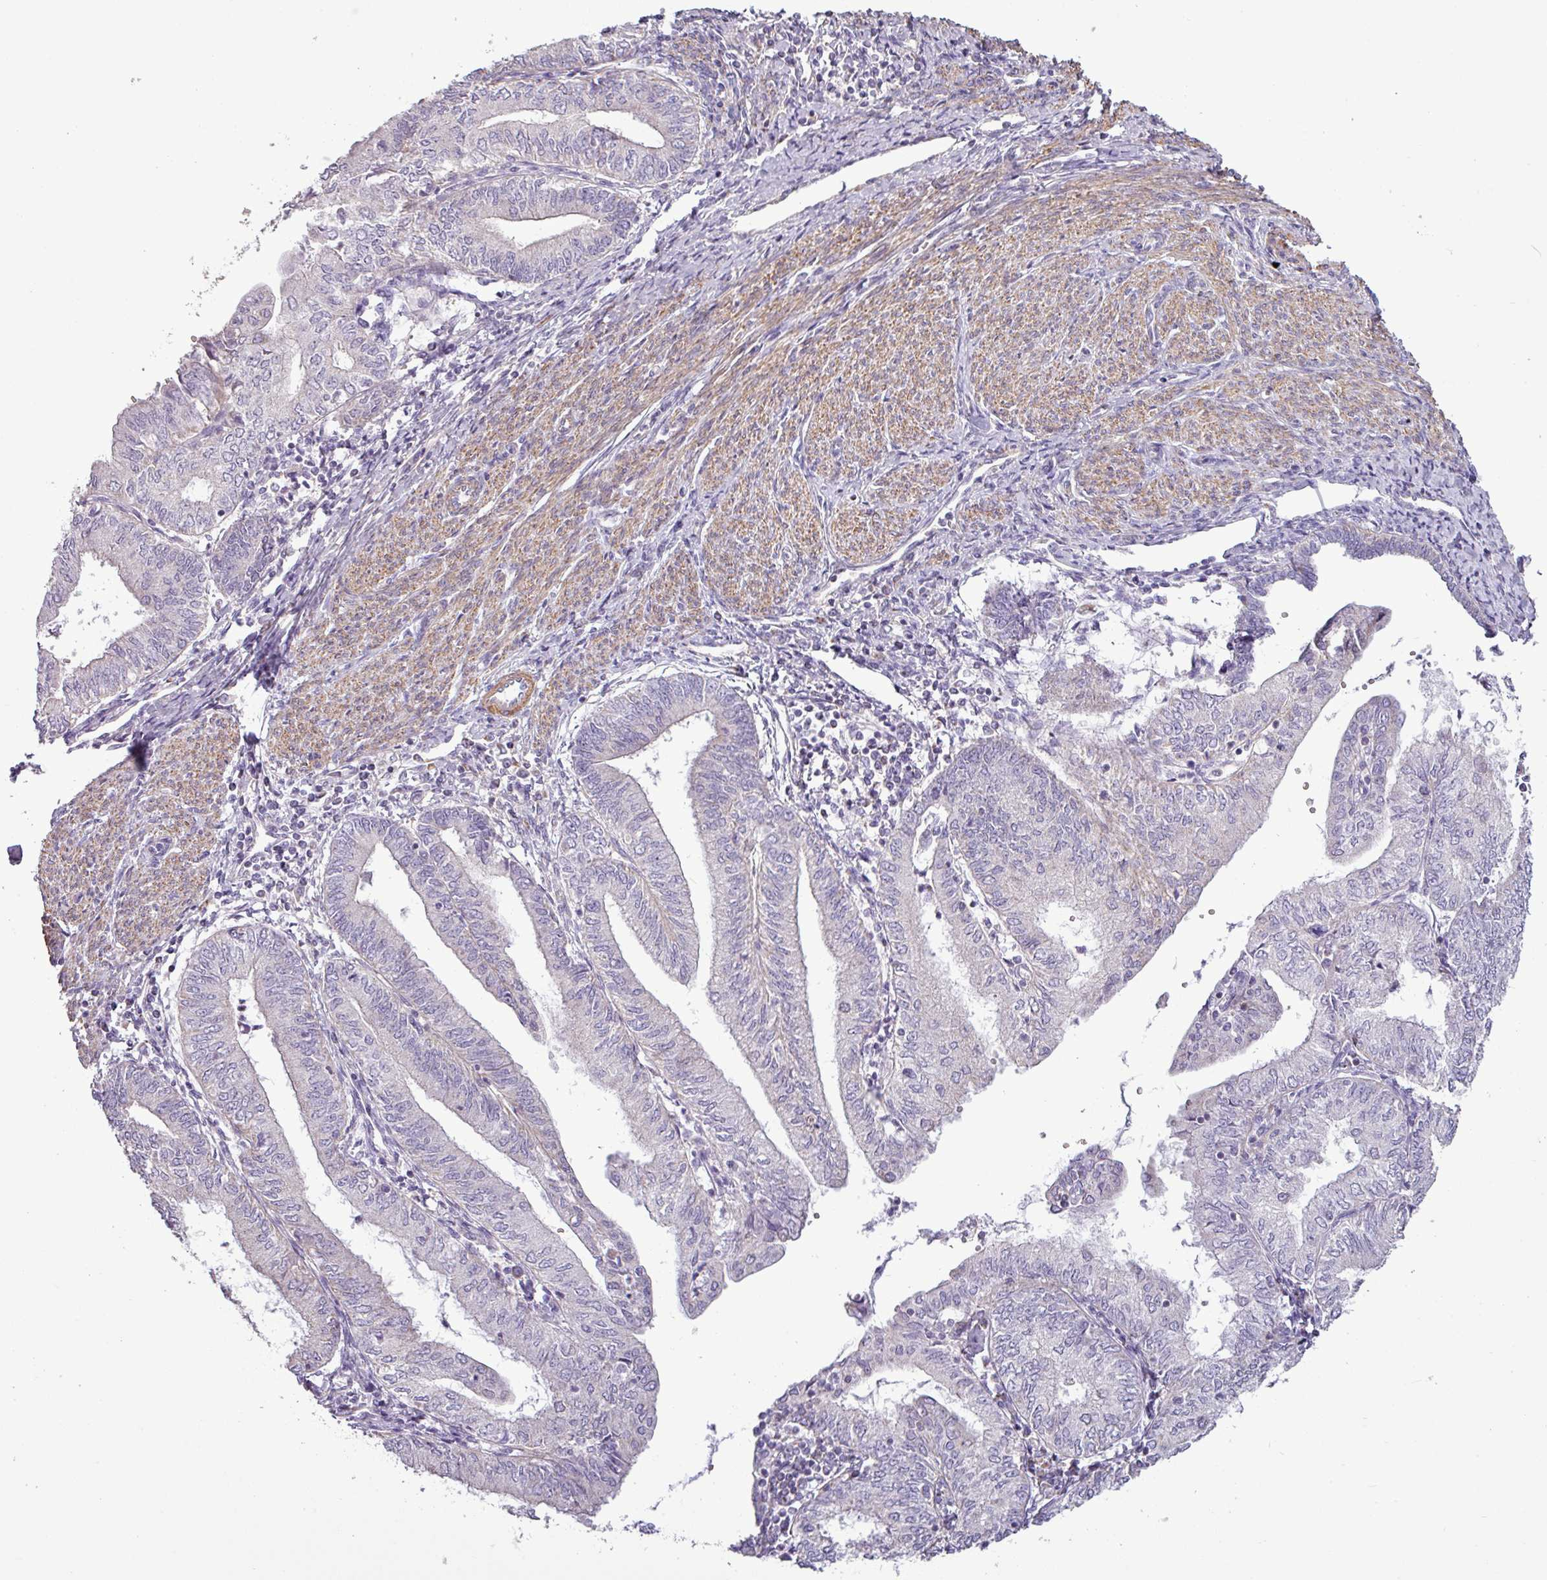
{"staining": {"intensity": "negative", "quantity": "none", "location": "none"}, "tissue": "endometrial cancer", "cell_type": "Tumor cells", "image_type": "cancer", "snomed": [{"axis": "morphology", "description": "Adenocarcinoma, NOS"}, {"axis": "topography", "description": "Endometrium"}], "caption": "High power microscopy histopathology image of an IHC micrograph of endometrial cancer (adenocarcinoma), revealing no significant staining in tumor cells.", "gene": "BTN2A2", "patient": {"sex": "female", "age": 66}}